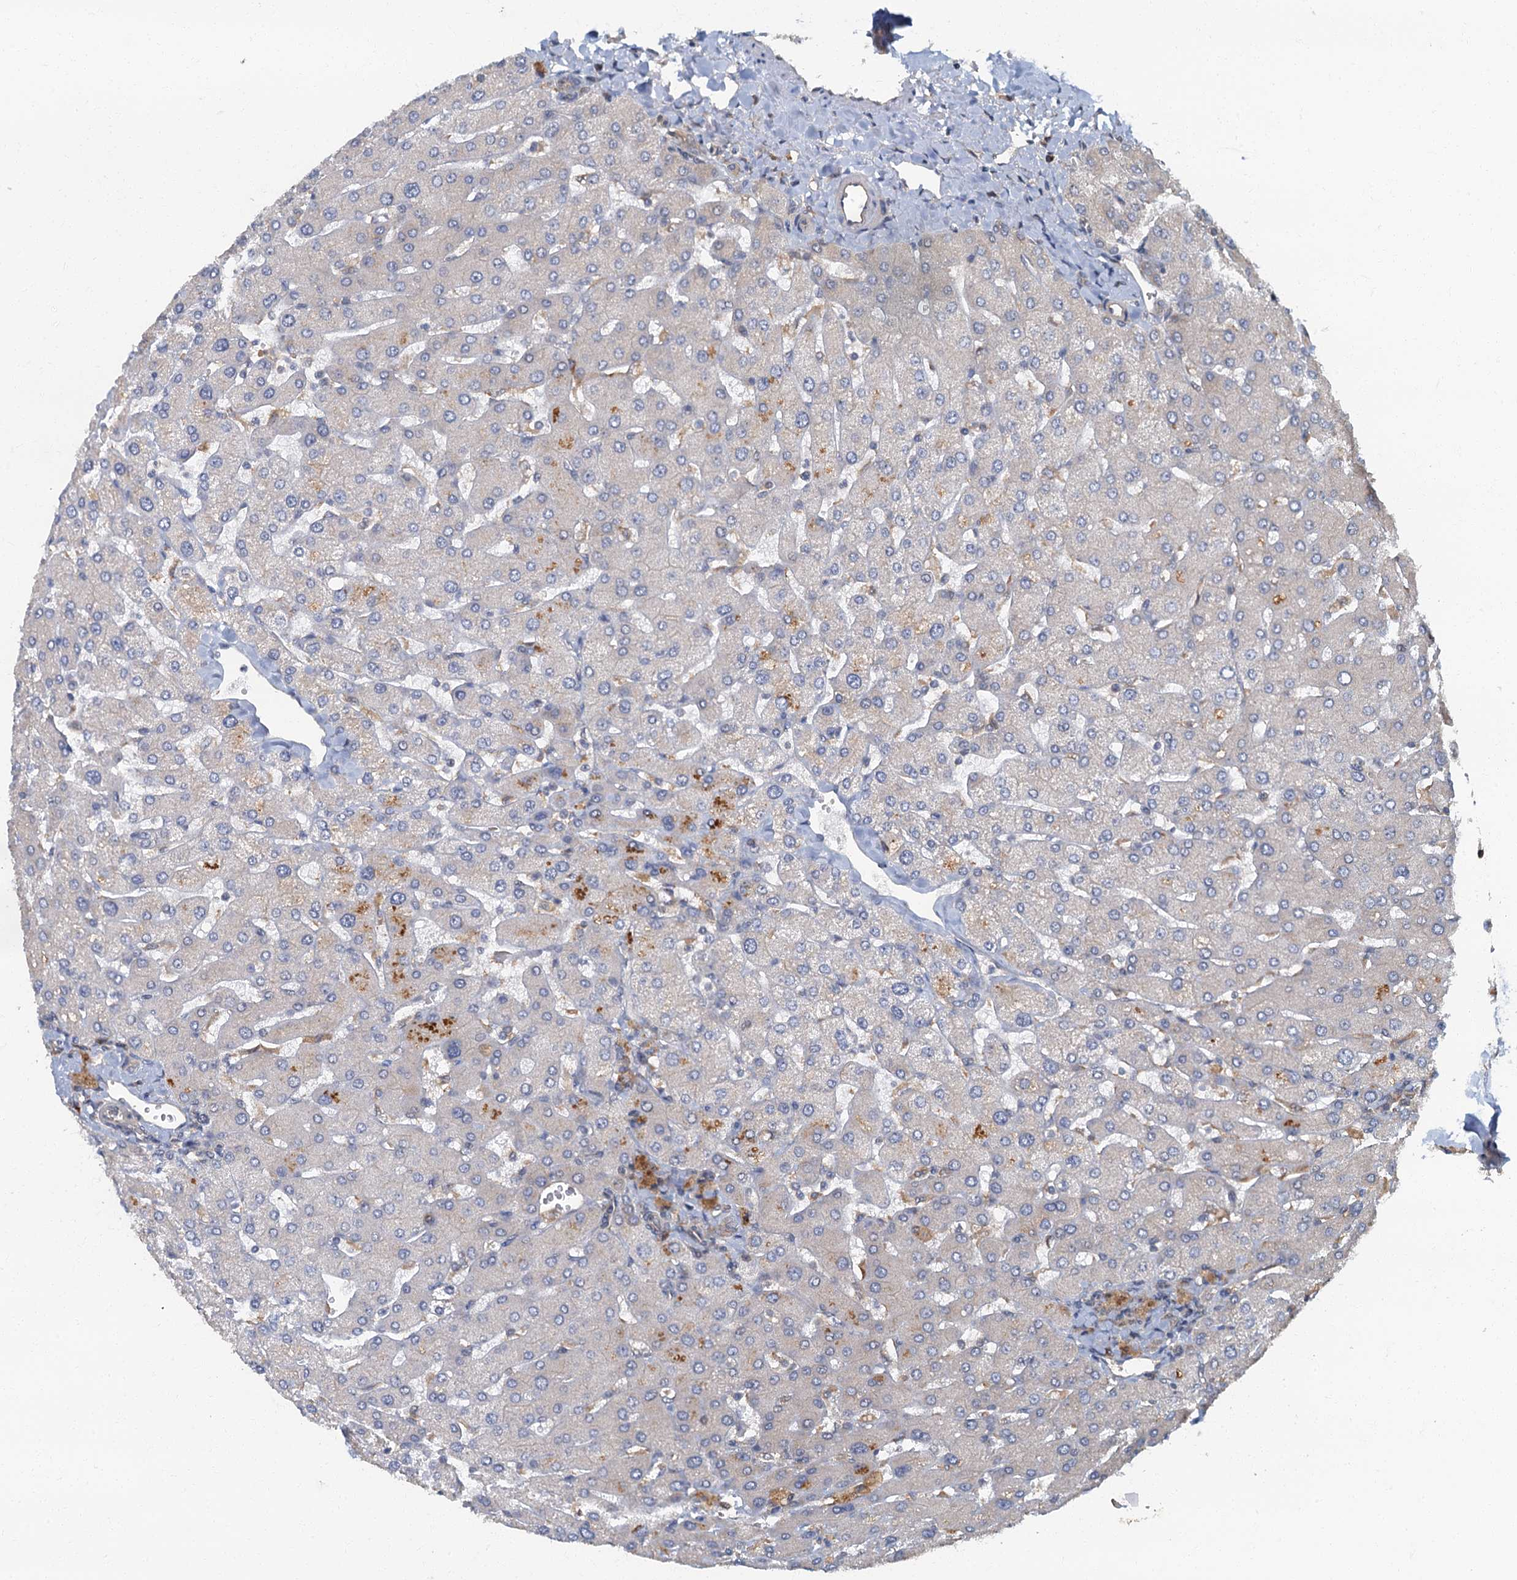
{"staining": {"intensity": "negative", "quantity": "none", "location": "none"}, "tissue": "liver", "cell_type": "Cholangiocytes", "image_type": "normal", "snomed": [{"axis": "morphology", "description": "Normal tissue, NOS"}, {"axis": "topography", "description": "Liver"}], "caption": "The micrograph demonstrates no significant expression in cholangiocytes of liver.", "gene": "TBCK", "patient": {"sex": "male", "age": 55}}